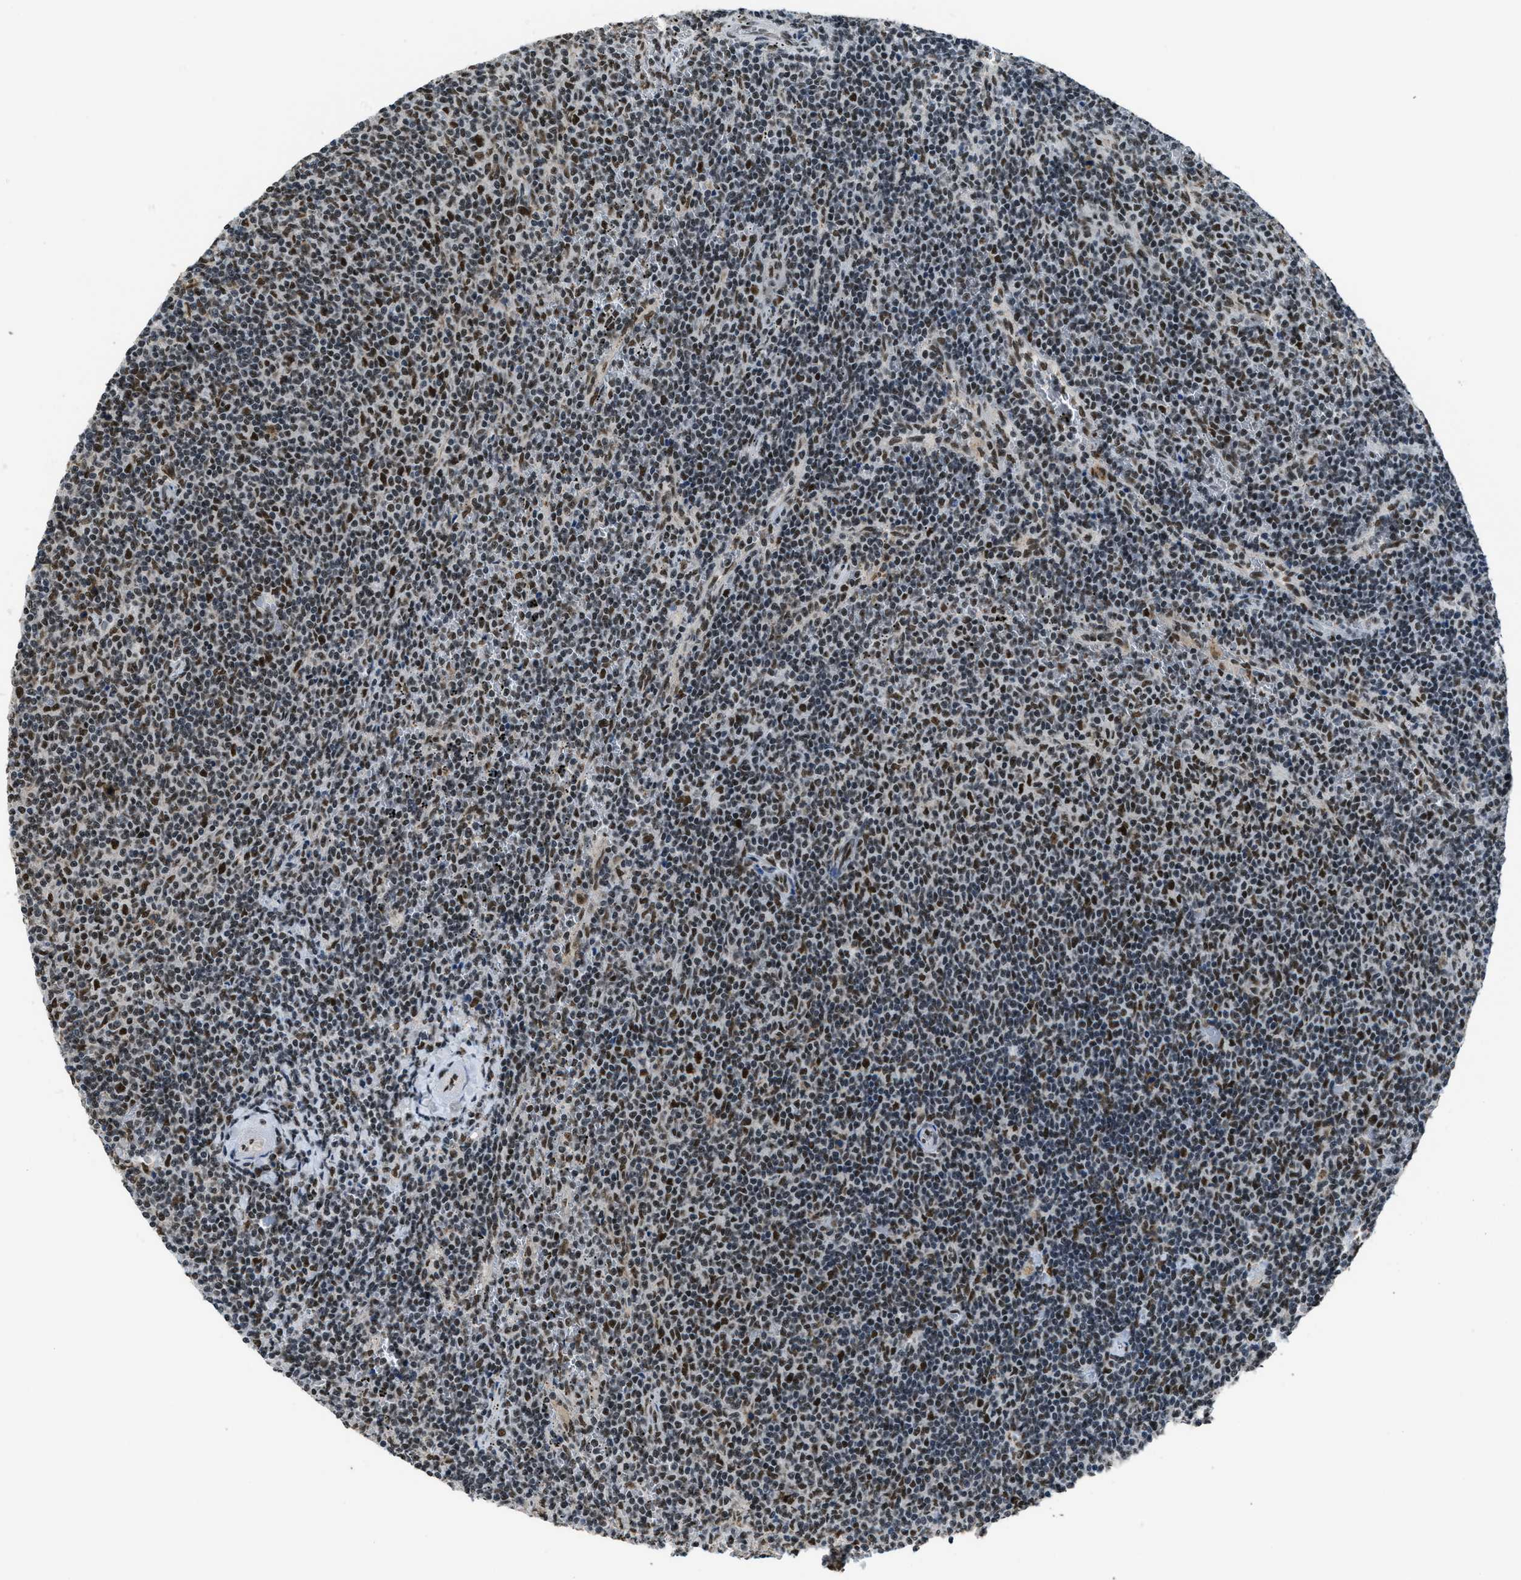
{"staining": {"intensity": "strong", "quantity": "25%-75%", "location": "nuclear"}, "tissue": "lymphoma", "cell_type": "Tumor cells", "image_type": "cancer", "snomed": [{"axis": "morphology", "description": "Malignant lymphoma, non-Hodgkin's type, Low grade"}, {"axis": "topography", "description": "Spleen"}], "caption": "Tumor cells exhibit strong nuclear expression in approximately 25%-75% of cells in low-grade malignant lymphoma, non-Hodgkin's type.", "gene": "GATAD2B", "patient": {"sex": "female", "age": 50}}